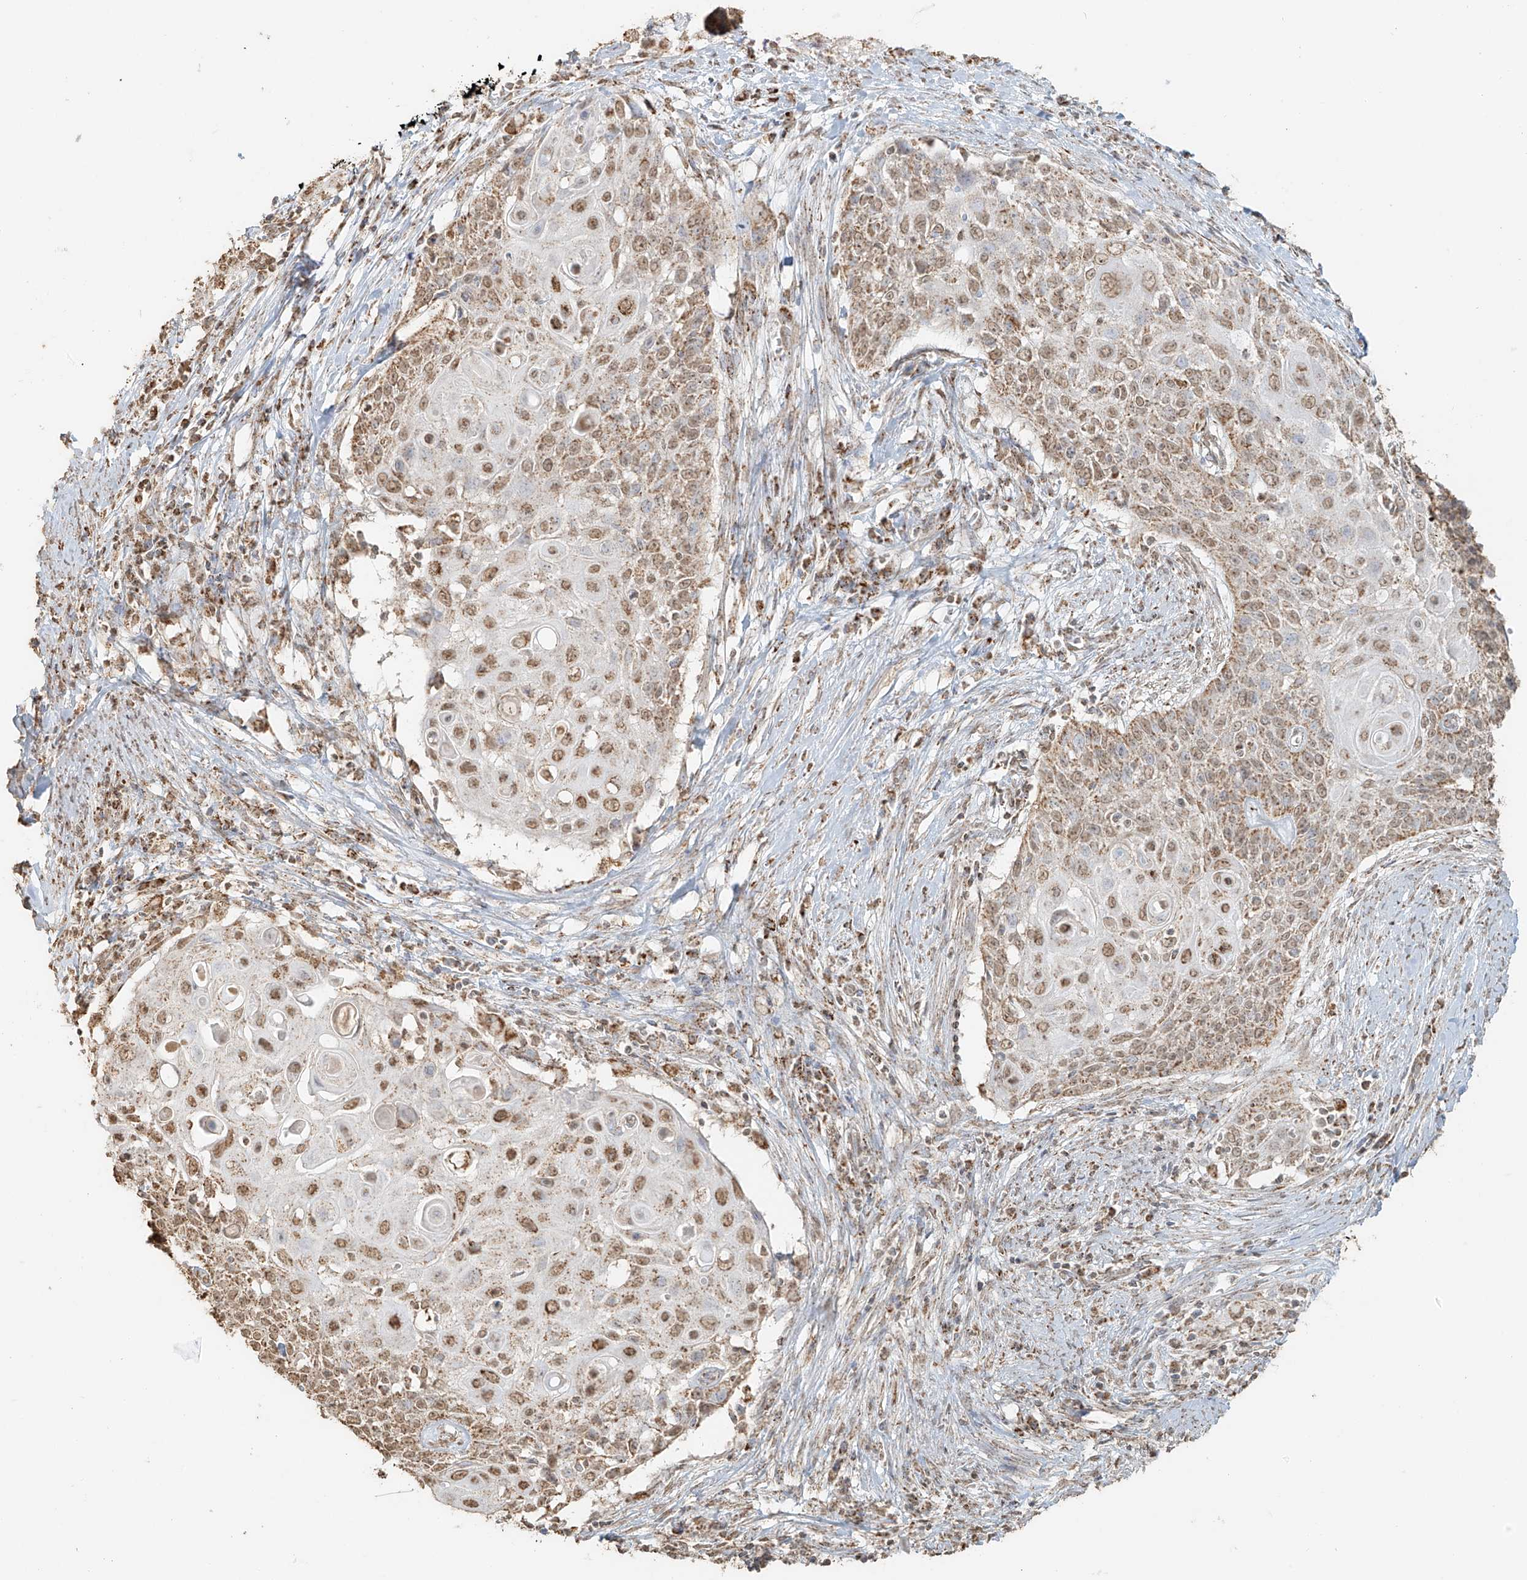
{"staining": {"intensity": "moderate", "quantity": ">75%", "location": "cytoplasmic/membranous,nuclear"}, "tissue": "cervical cancer", "cell_type": "Tumor cells", "image_type": "cancer", "snomed": [{"axis": "morphology", "description": "Squamous cell carcinoma, NOS"}, {"axis": "topography", "description": "Cervix"}], "caption": "Protein staining of squamous cell carcinoma (cervical) tissue reveals moderate cytoplasmic/membranous and nuclear expression in approximately >75% of tumor cells. Nuclei are stained in blue.", "gene": "MIPEP", "patient": {"sex": "female", "age": 39}}